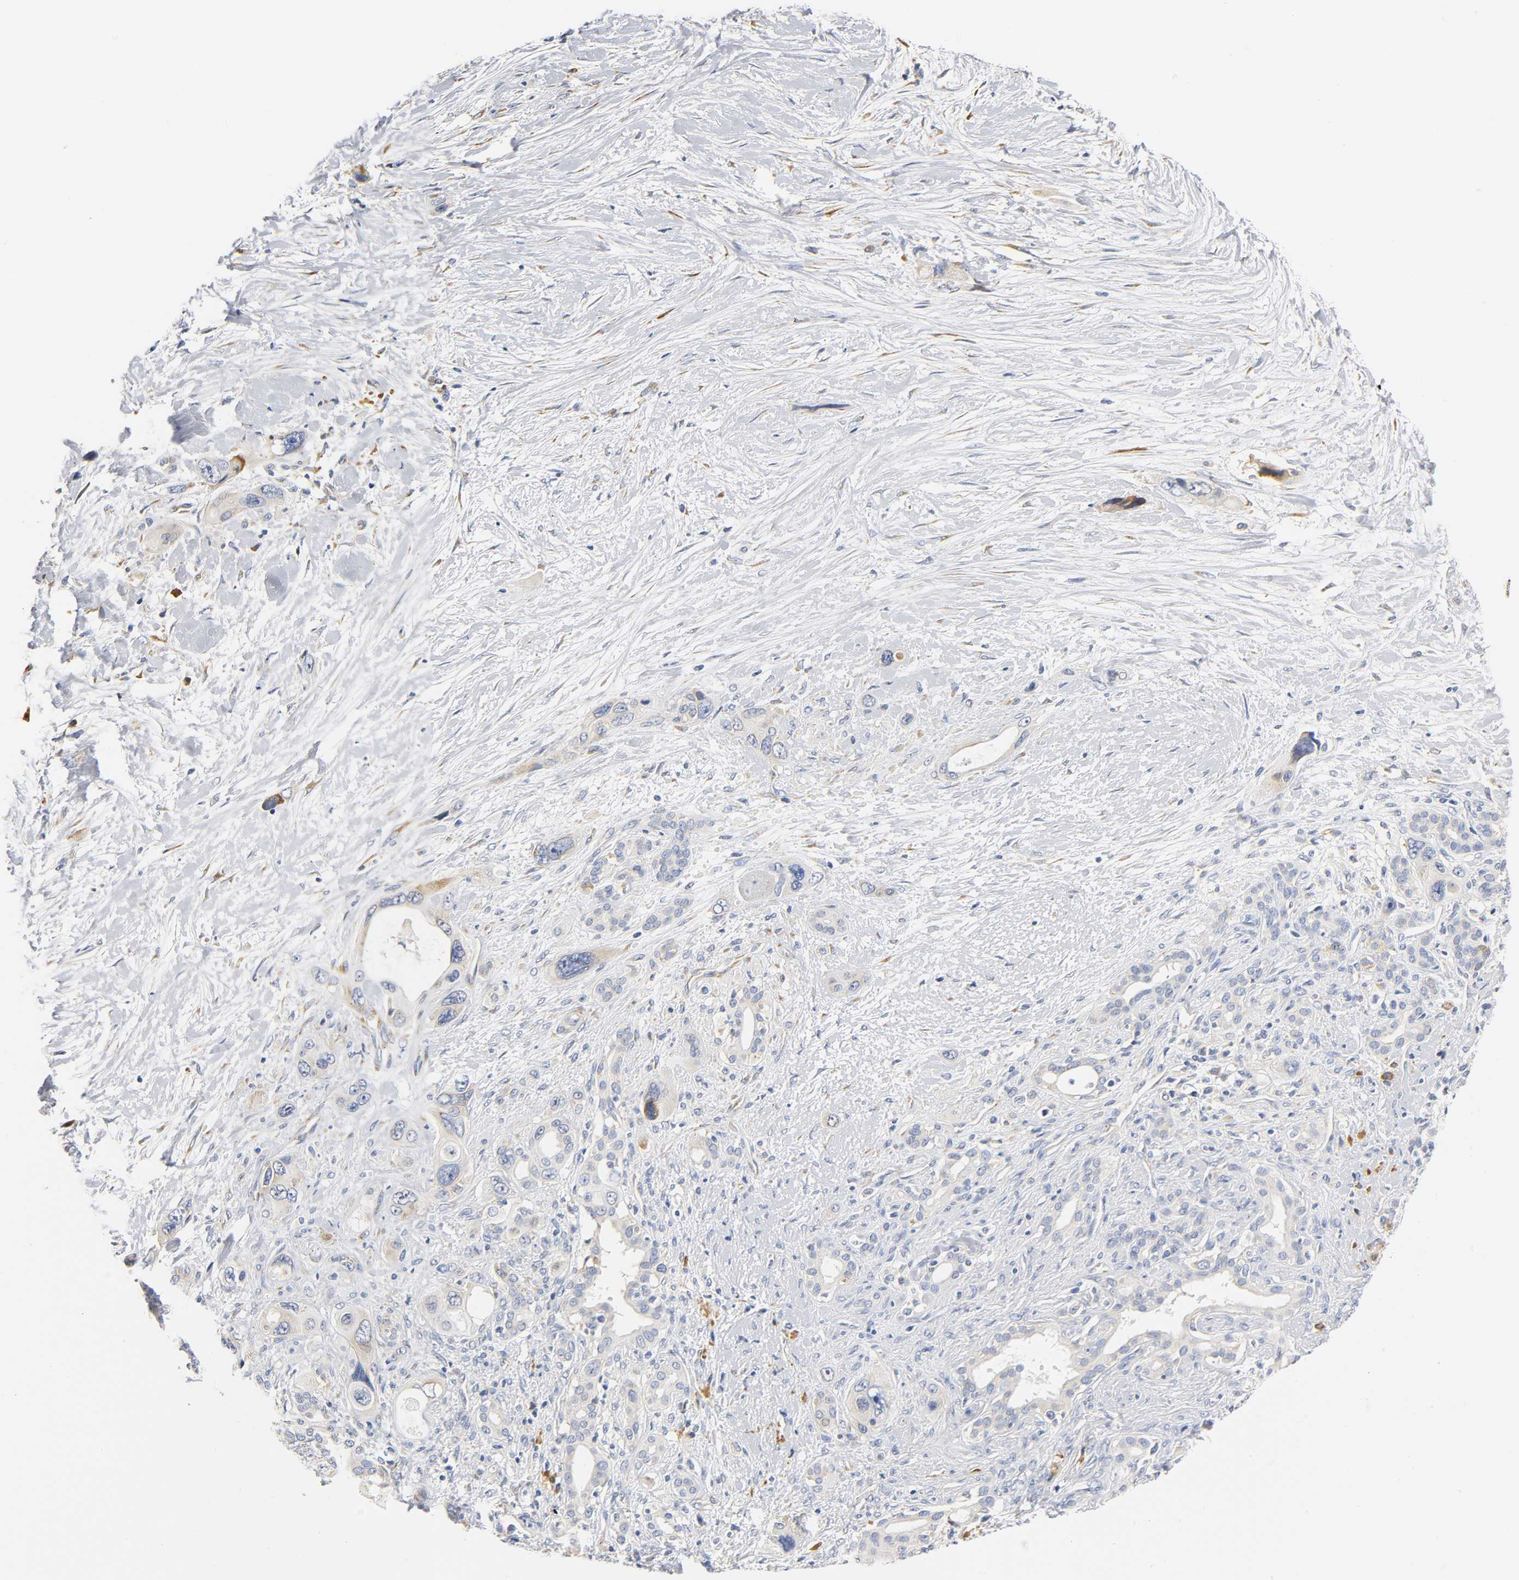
{"staining": {"intensity": "moderate", "quantity": "25%-75%", "location": "cytoplasmic/membranous"}, "tissue": "pancreatic cancer", "cell_type": "Tumor cells", "image_type": "cancer", "snomed": [{"axis": "morphology", "description": "Adenocarcinoma, NOS"}, {"axis": "topography", "description": "Pancreas"}], "caption": "A medium amount of moderate cytoplasmic/membranous positivity is appreciated in approximately 25%-75% of tumor cells in pancreatic adenocarcinoma tissue.", "gene": "REL", "patient": {"sex": "male", "age": 46}}